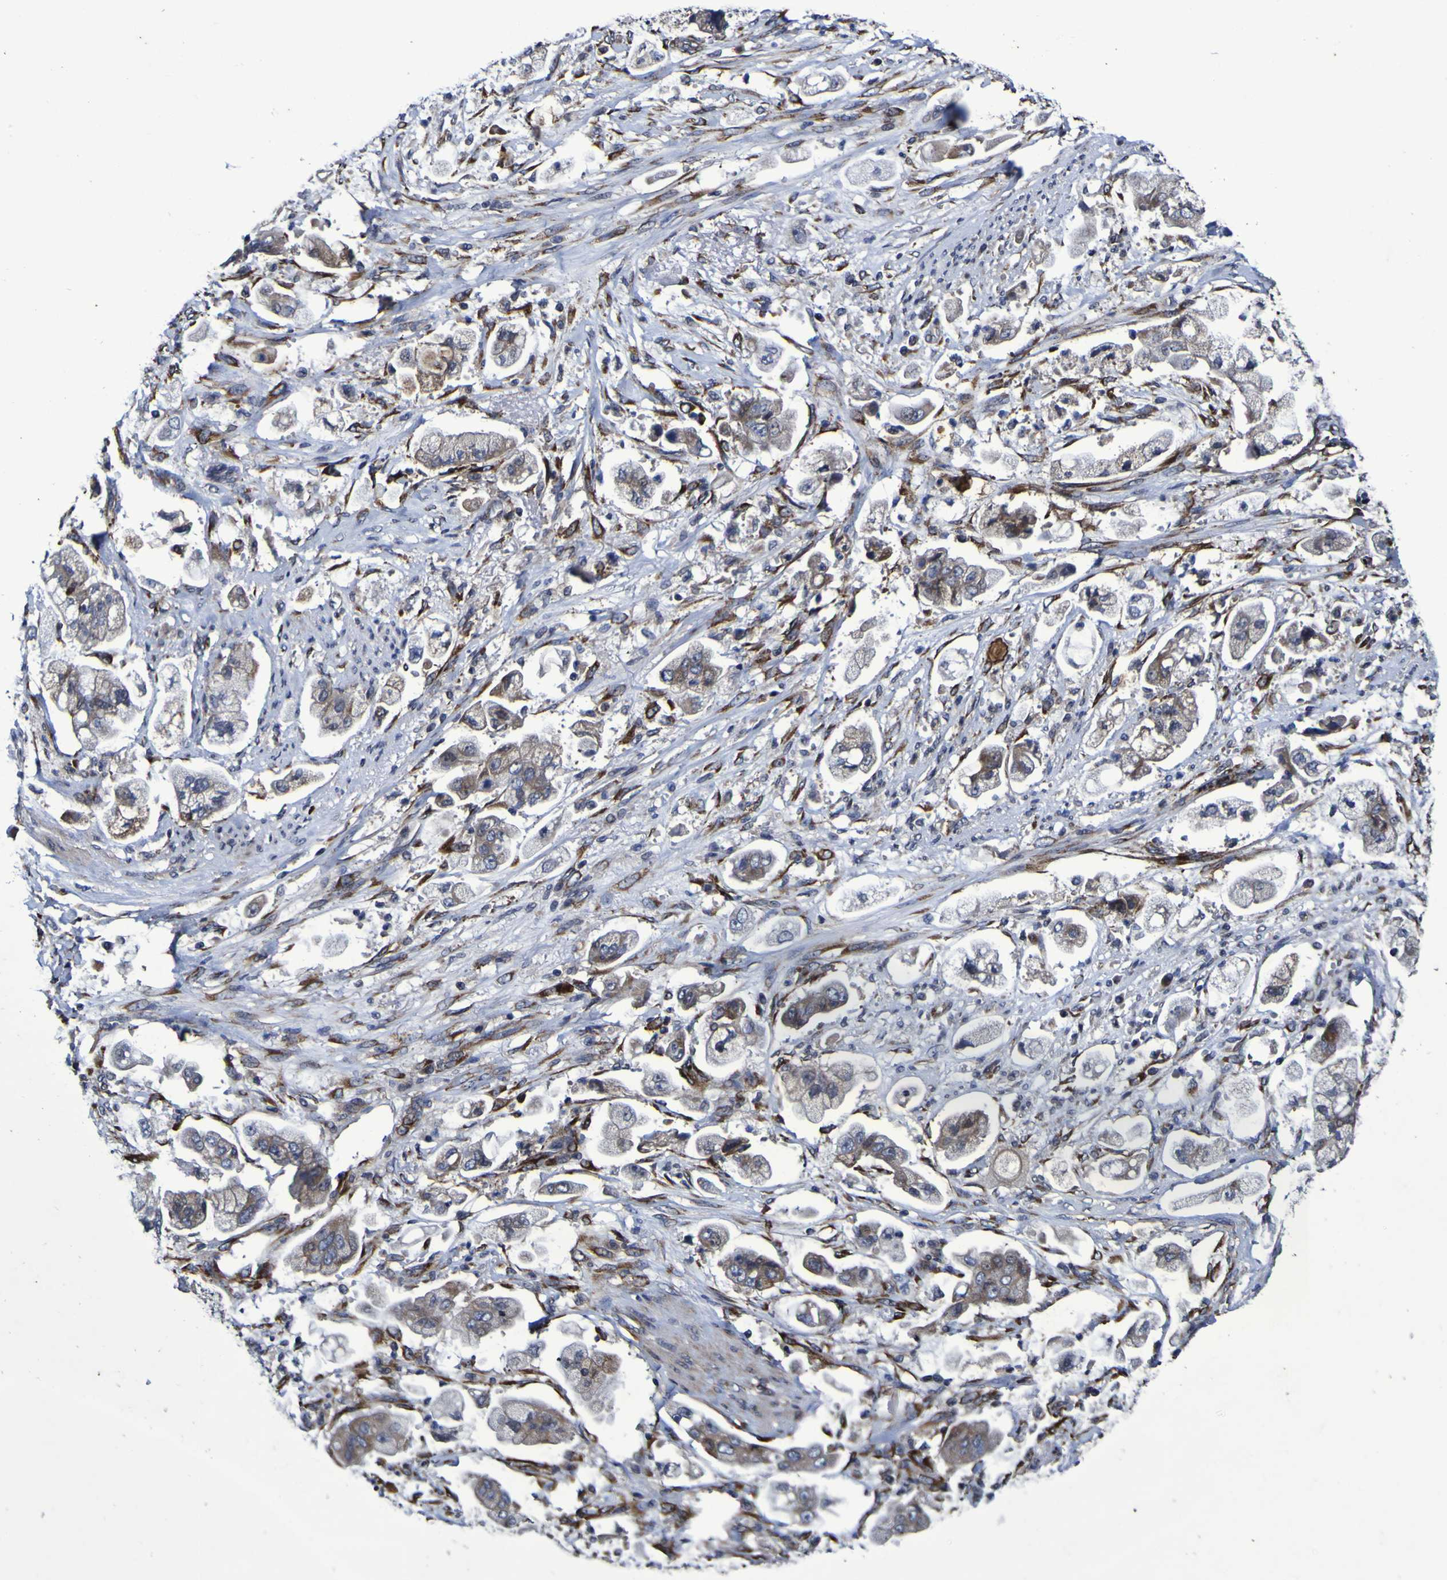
{"staining": {"intensity": "weak", "quantity": "25%-75%", "location": "cytoplasmic/membranous"}, "tissue": "stomach cancer", "cell_type": "Tumor cells", "image_type": "cancer", "snomed": [{"axis": "morphology", "description": "Adenocarcinoma, NOS"}, {"axis": "topography", "description": "Stomach"}], "caption": "A low amount of weak cytoplasmic/membranous expression is seen in about 25%-75% of tumor cells in stomach adenocarcinoma tissue.", "gene": "P3H1", "patient": {"sex": "male", "age": 62}}